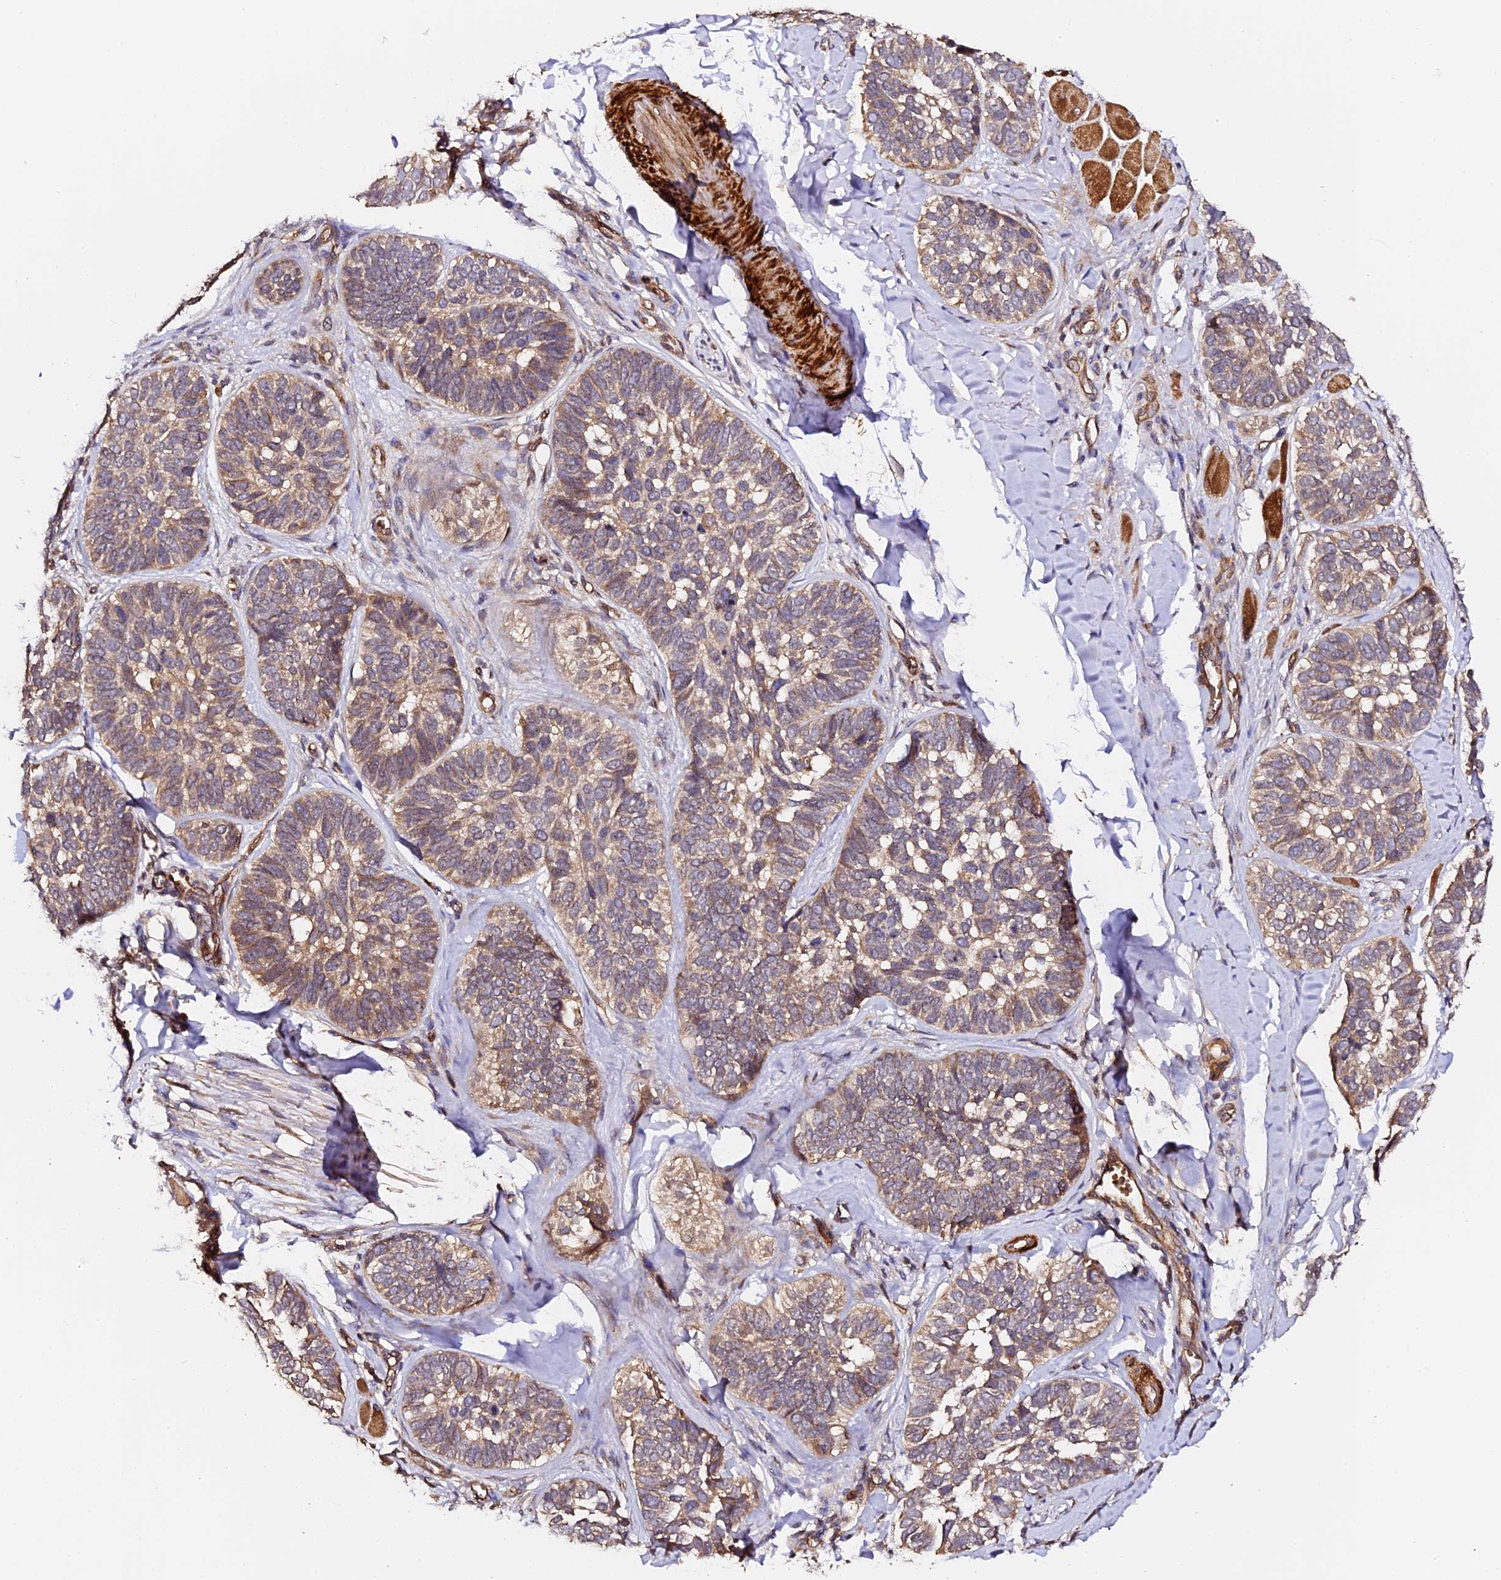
{"staining": {"intensity": "moderate", "quantity": ">75%", "location": "cytoplasmic/membranous"}, "tissue": "skin cancer", "cell_type": "Tumor cells", "image_type": "cancer", "snomed": [{"axis": "morphology", "description": "Basal cell carcinoma"}, {"axis": "topography", "description": "Skin"}], "caption": "About >75% of tumor cells in human skin basal cell carcinoma display moderate cytoplasmic/membranous protein expression as visualized by brown immunohistochemical staining.", "gene": "TDO2", "patient": {"sex": "male", "age": 62}}